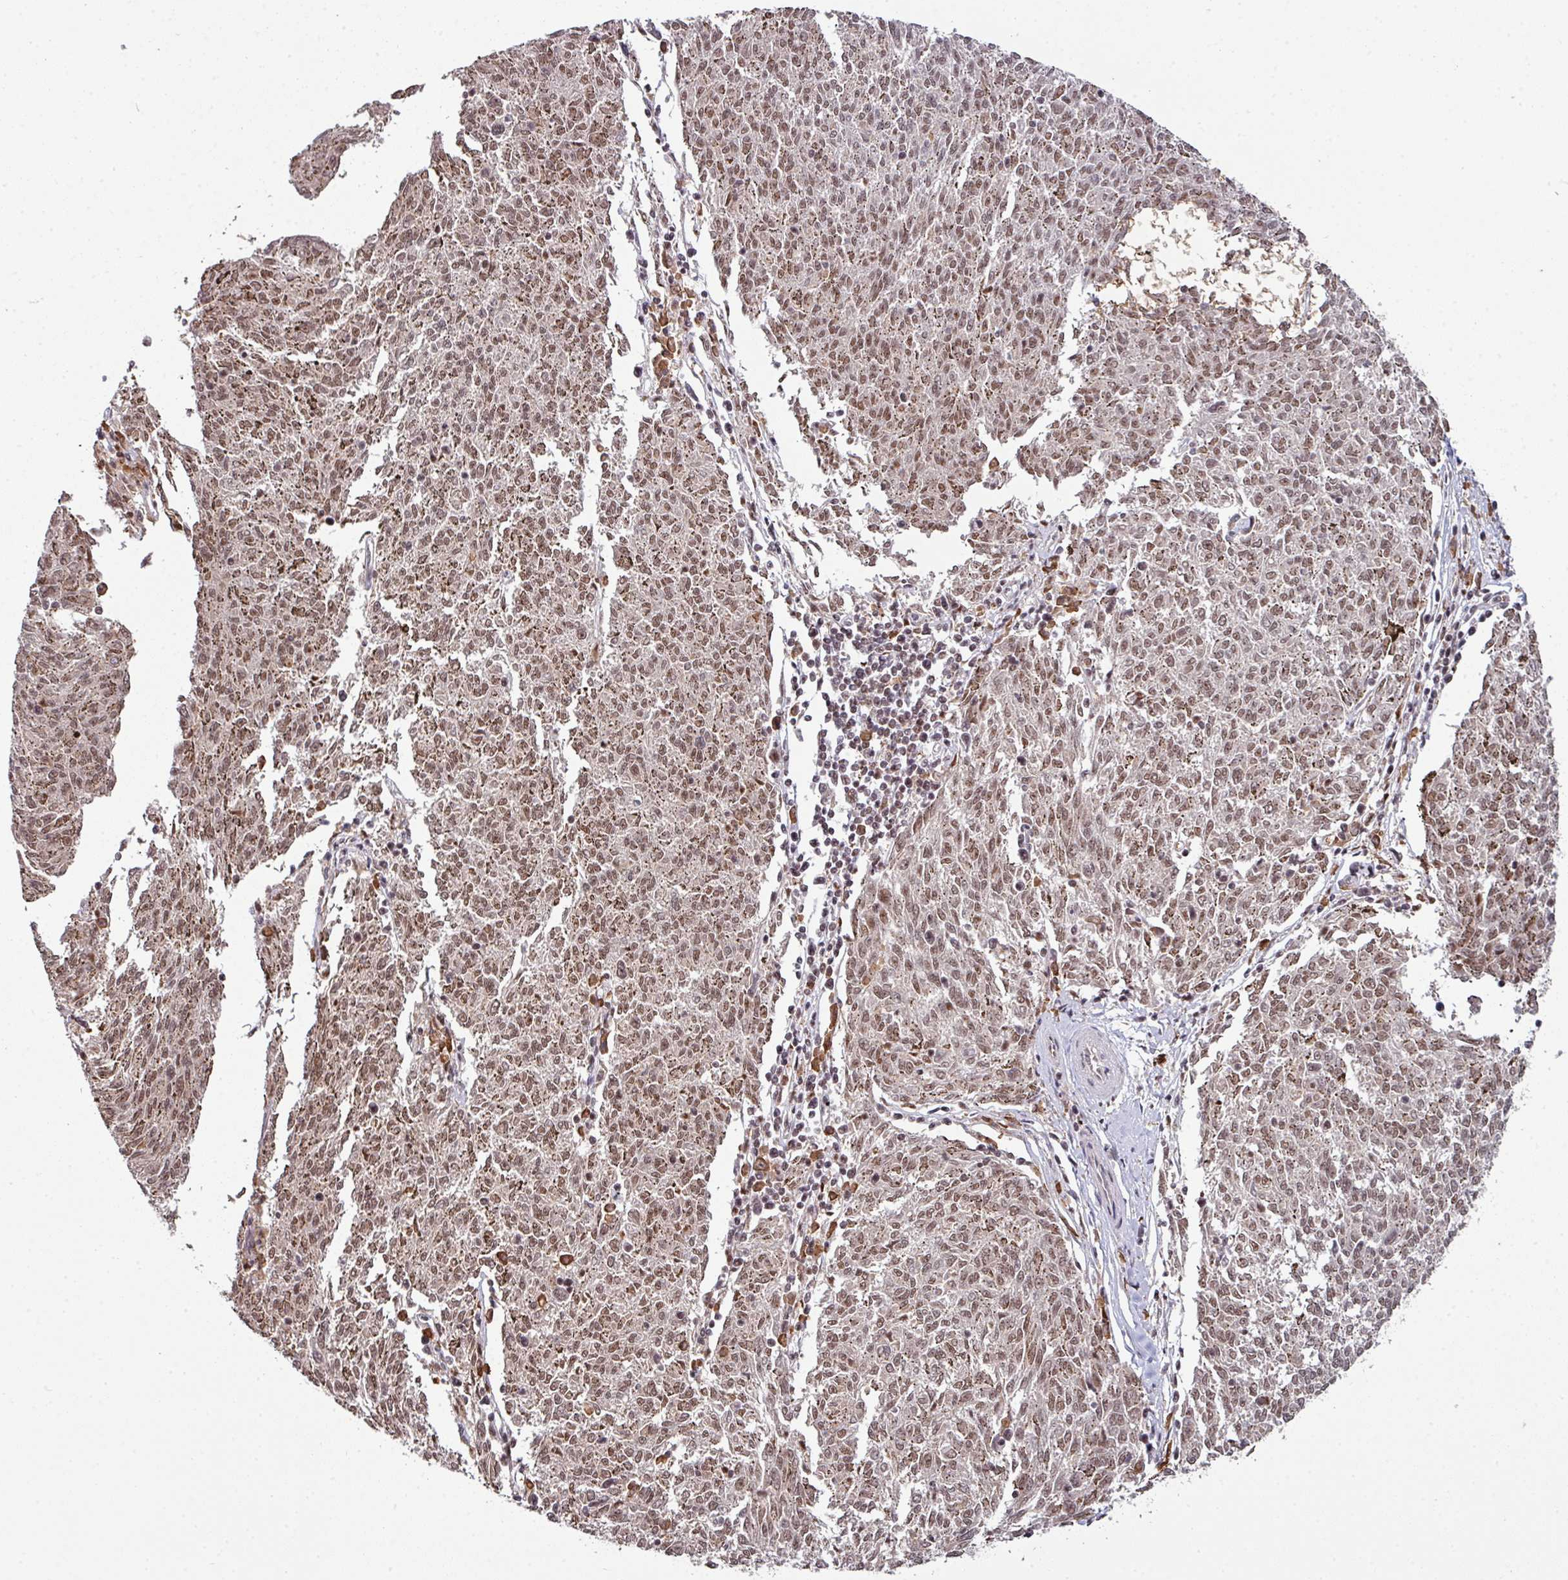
{"staining": {"intensity": "moderate", "quantity": ">75%", "location": "nuclear"}, "tissue": "melanoma", "cell_type": "Tumor cells", "image_type": "cancer", "snomed": [{"axis": "morphology", "description": "Malignant melanoma, NOS"}, {"axis": "topography", "description": "Skin"}], "caption": "Protein expression by immunohistochemistry (IHC) demonstrates moderate nuclear expression in about >75% of tumor cells in malignant melanoma. (Brightfield microscopy of DAB IHC at high magnification).", "gene": "PHF23", "patient": {"sex": "female", "age": 72}}